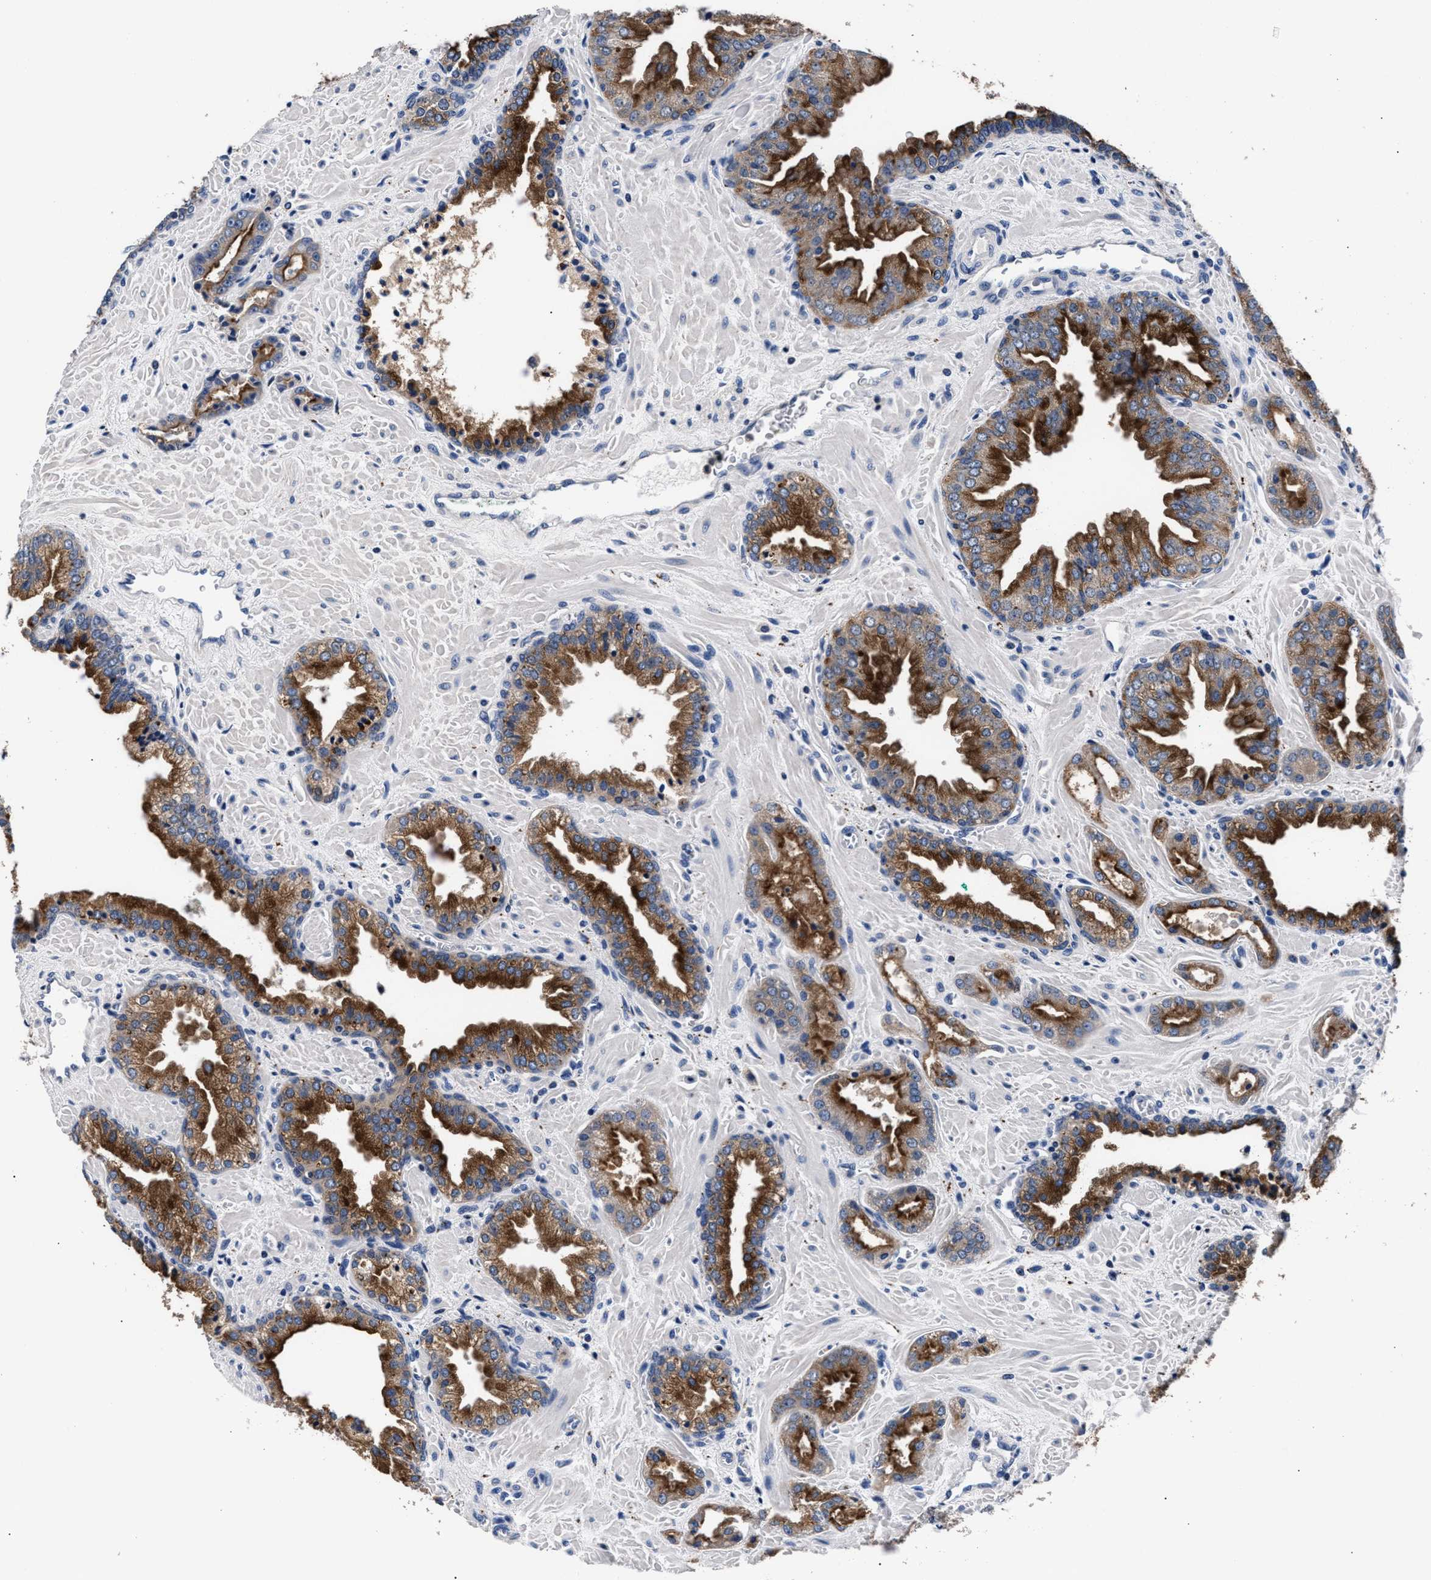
{"staining": {"intensity": "strong", "quantity": ">75%", "location": "cytoplasmic/membranous"}, "tissue": "prostate cancer", "cell_type": "Tumor cells", "image_type": "cancer", "snomed": [{"axis": "morphology", "description": "Adenocarcinoma, Low grade"}, {"axis": "topography", "description": "Prostate"}], "caption": "Strong cytoplasmic/membranous protein staining is present in approximately >75% of tumor cells in adenocarcinoma (low-grade) (prostate).", "gene": "PHF24", "patient": {"sex": "male", "age": 71}}